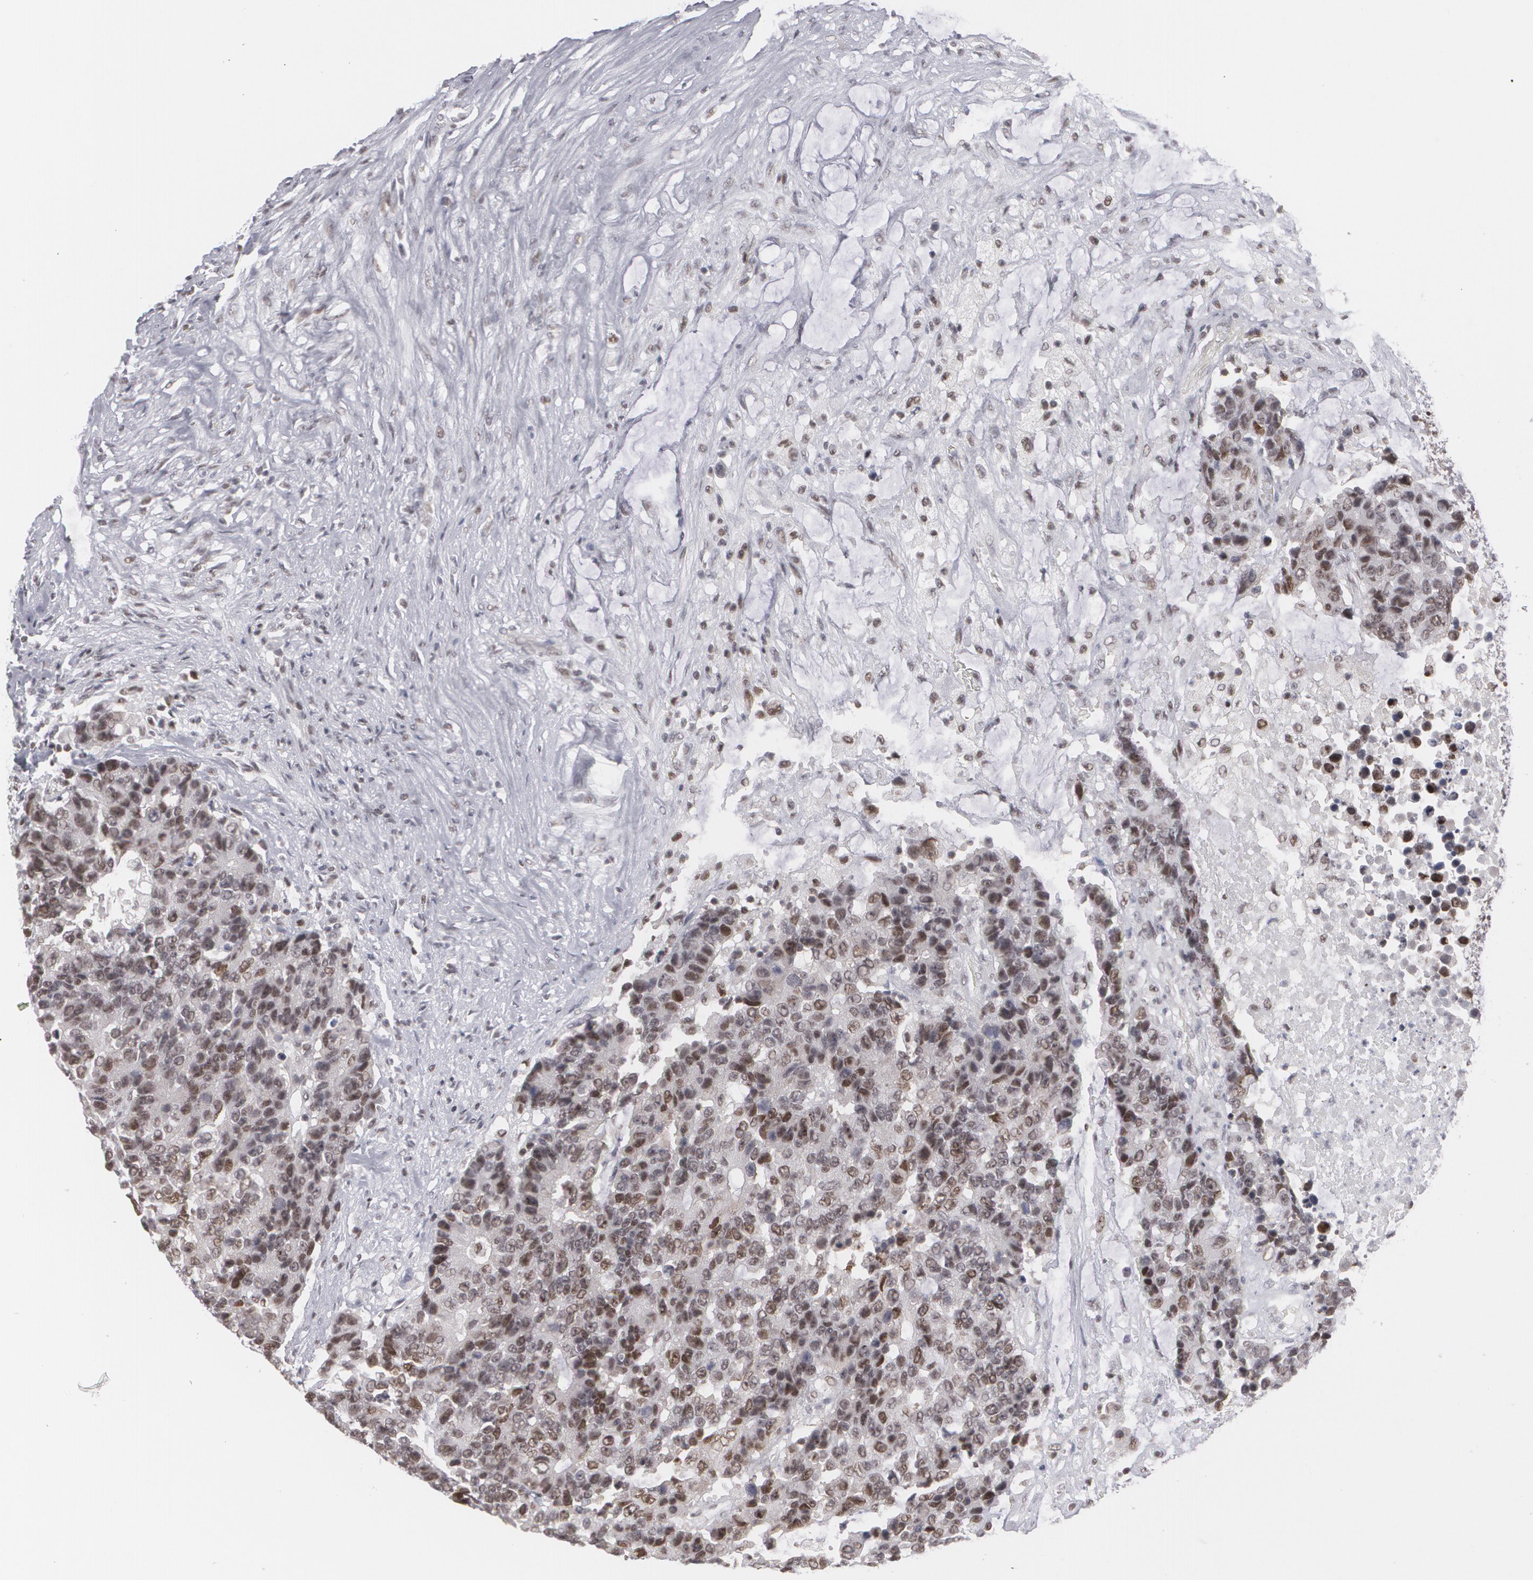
{"staining": {"intensity": "moderate", "quantity": ">75%", "location": "nuclear"}, "tissue": "colorectal cancer", "cell_type": "Tumor cells", "image_type": "cancer", "snomed": [{"axis": "morphology", "description": "Adenocarcinoma, NOS"}, {"axis": "topography", "description": "Colon"}], "caption": "IHC histopathology image of neoplastic tissue: adenocarcinoma (colorectal) stained using immunohistochemistry displays medium levels of moderate protein expression localized specifically in the nuclear of tumor cells, appearing as a nuclear brown color.", "gene": "MCL1", "patient": {"sex": "female", "age": 86}}